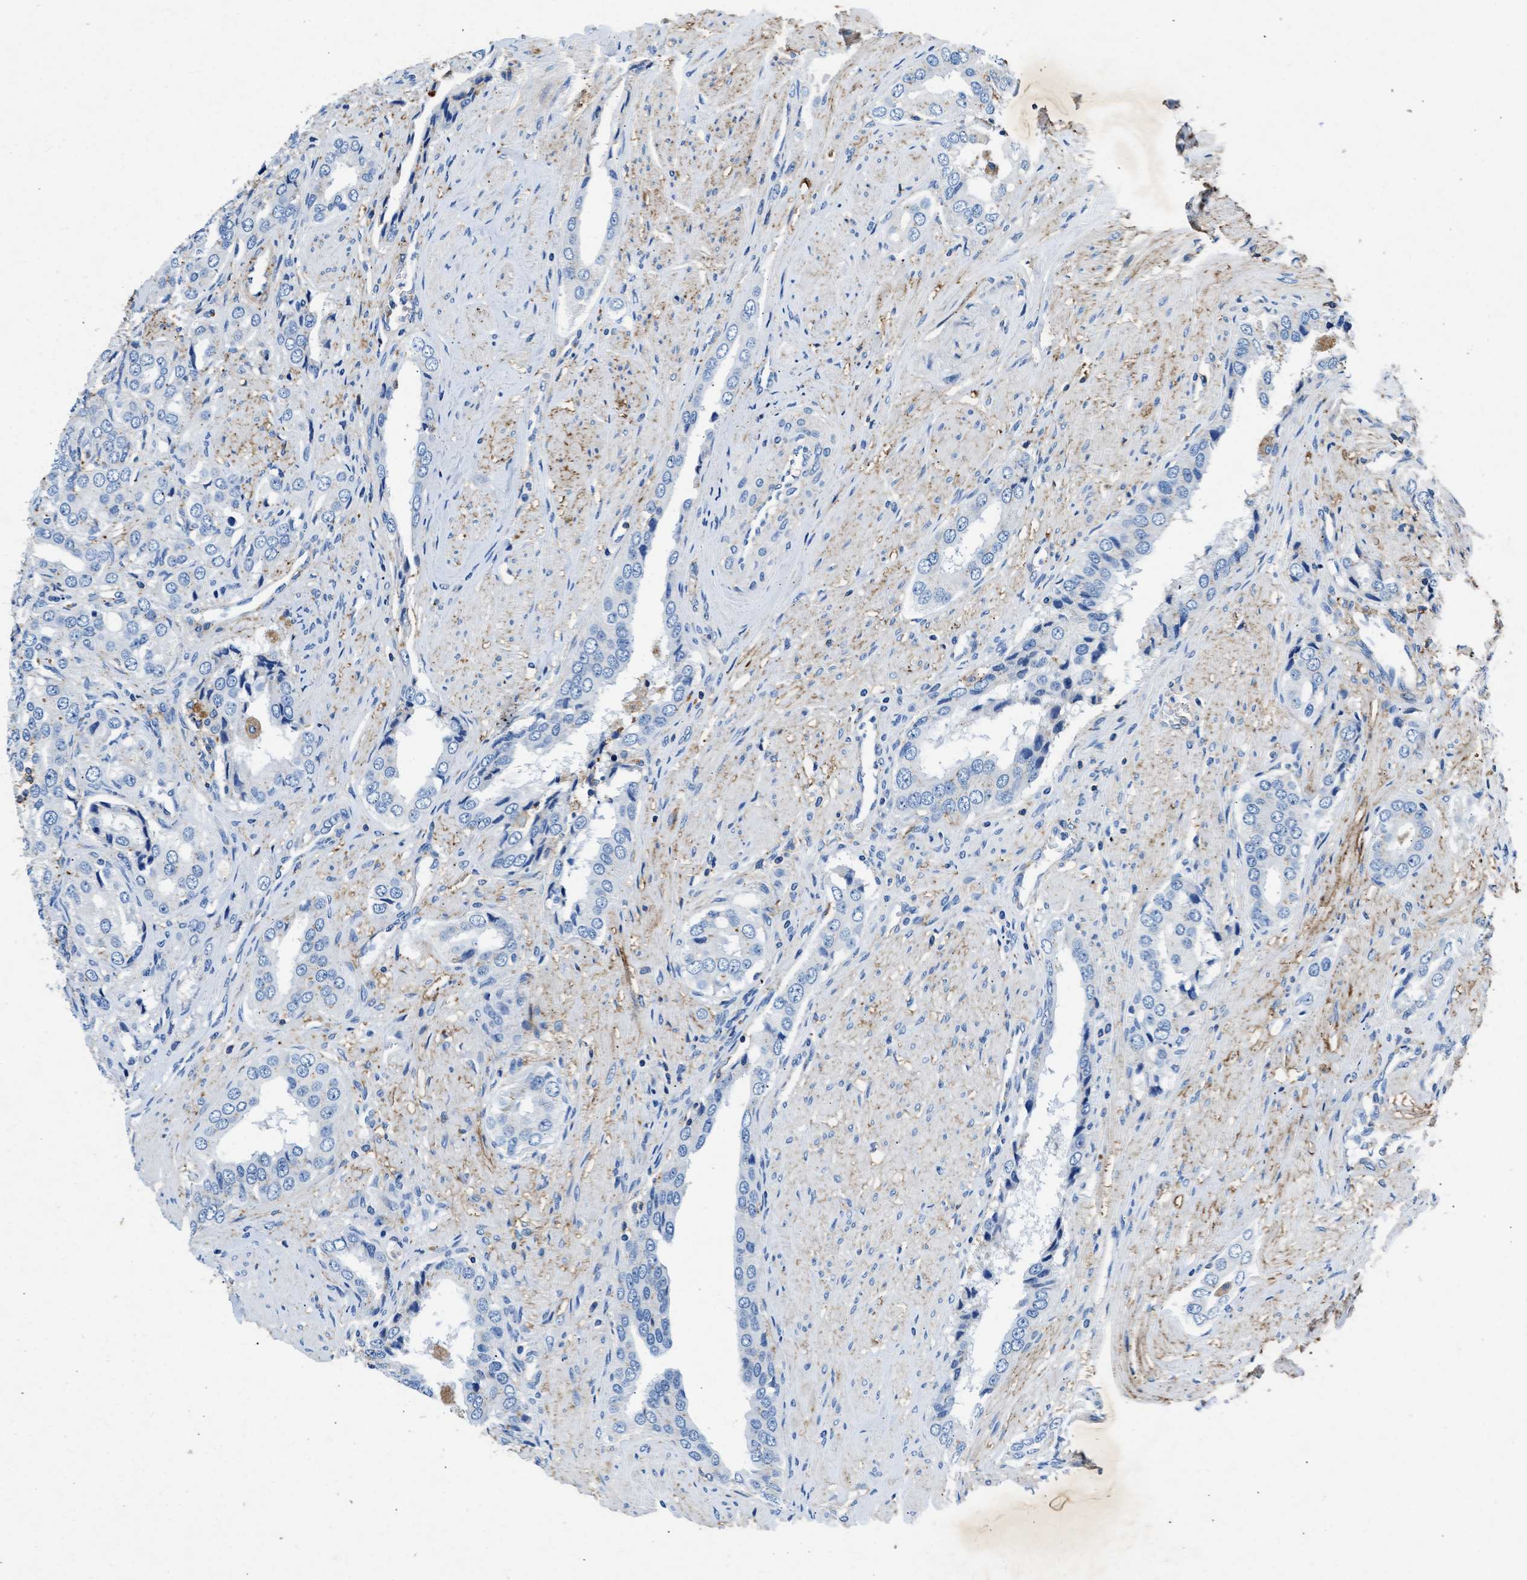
{"staining": {"intensity": "negative", "quantity": "none", "location": "none"}, "tissue": "prostate cancer", "cell_type": "Tumor cells", "image_type": "cancer", "snomed": [{"axis": "morphology", "description": "Adenocarcinoma, High grade"}, {"axis": "topography", "description": "Prostate"}], "caption": "This is a histopathology image of immunohistochemistry (IHC) staining of high-grade adenocarcinoma (prostate), which shows no expression in tumor cells.", "gene": "KCNQ4", "patient": {"sex": "male", "age": 52}}